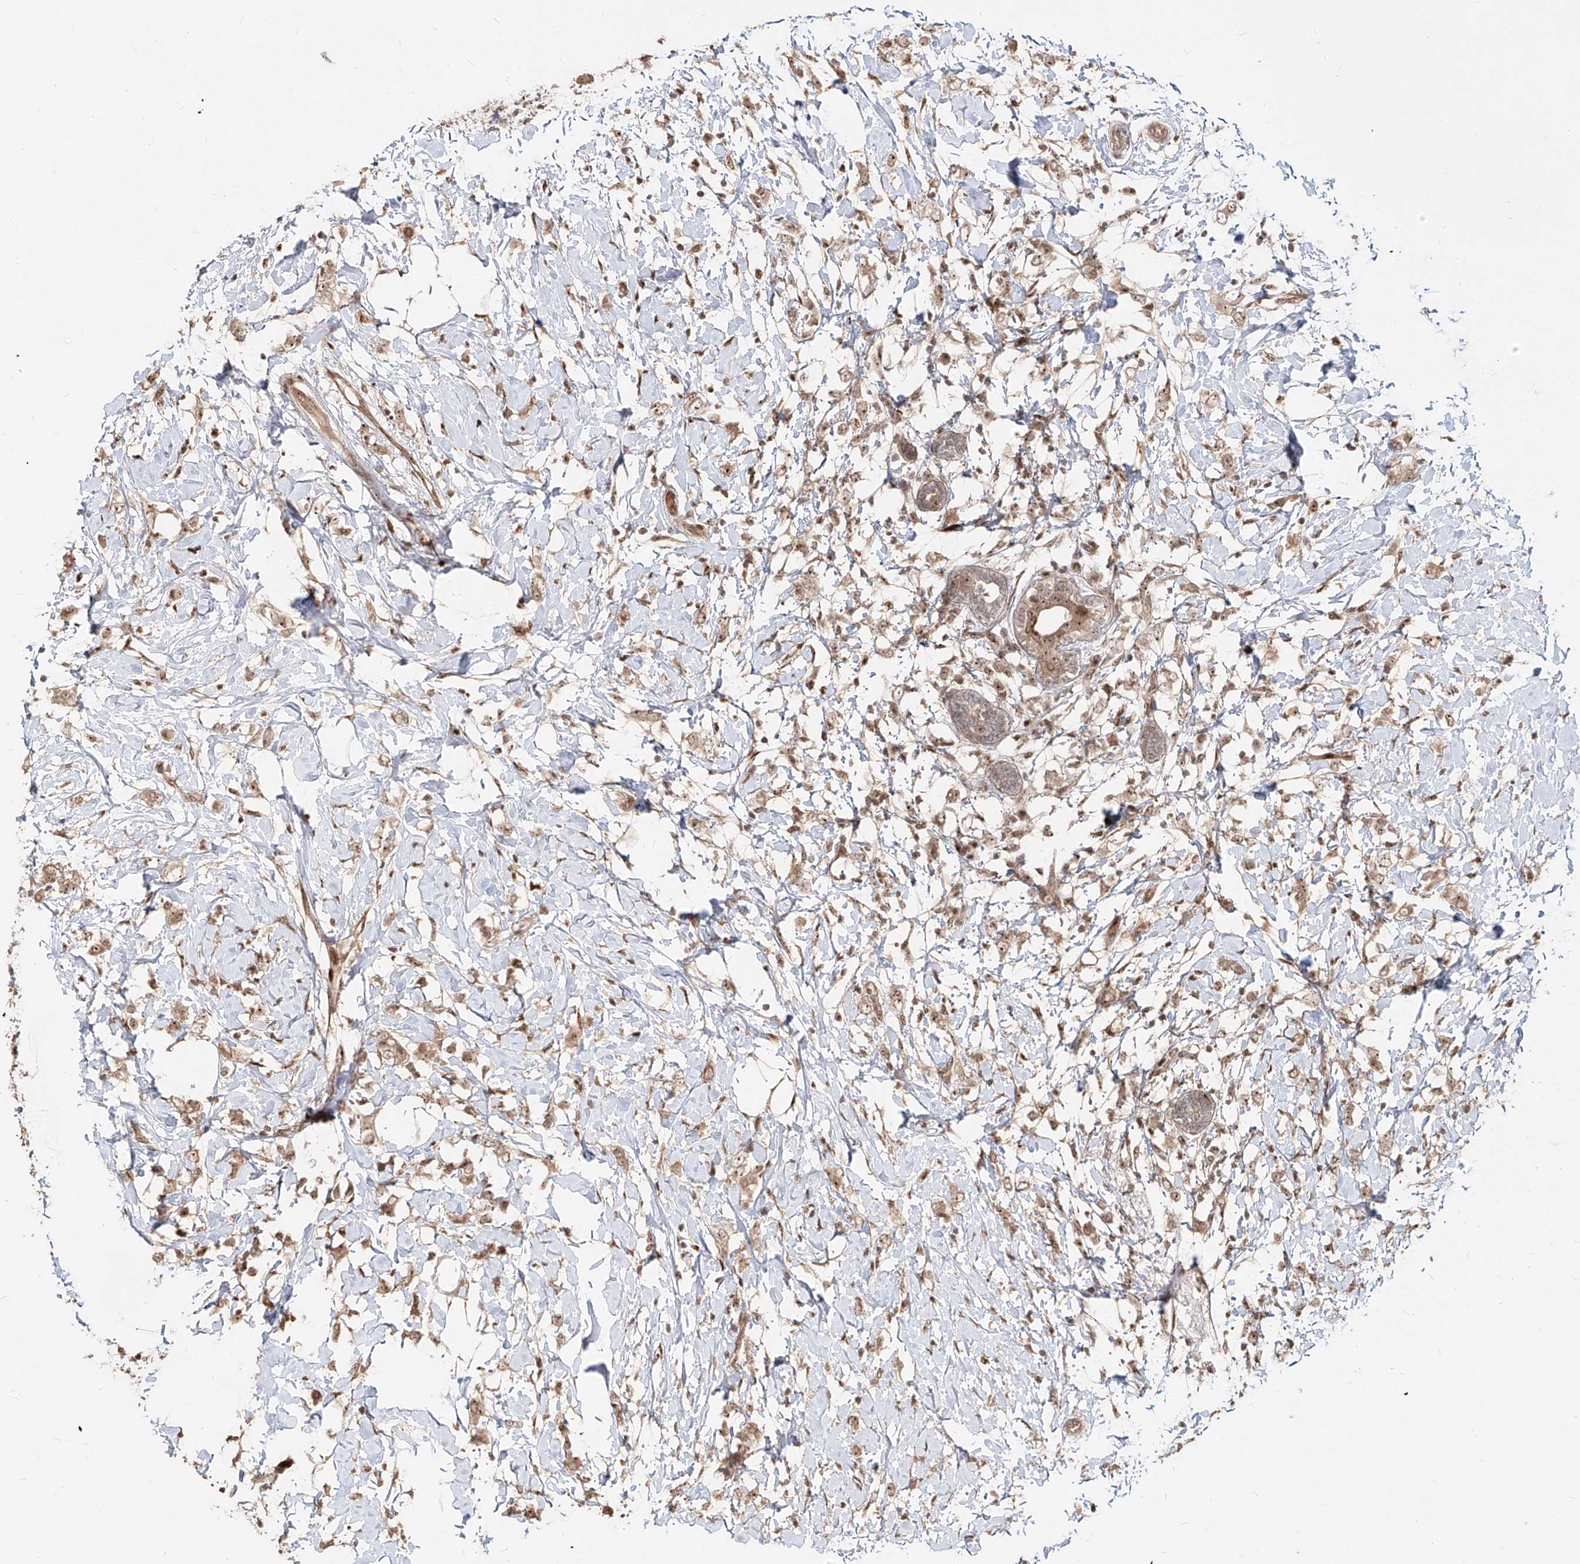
{"staining": {"intensity": "weak", "quantity": ">75%", "location": "cytoplasmic/membranous,nuclear"}, "tissue": "breast cancer", "cell_type": "Tumor cells", "image_type": "cancer", "snomed": [{"axis": "morphology", "description": "Normal tissue, NOS"}, {"axis": "morphology", "description": "Lobular carcinoma"}, {"axis": "topography", "description": "Breast"}], "caption": "Immunohistochemistry (IHC) (DAB (3,3'-diaminobenzidine)) staining of breast cancer (lobular carcinoma) shows weak cytoplasmic/membranous and nuclear protein staining in approximately >75% of tumor cells.", "gene": "ZNF710", "patient": {"sex": "female", "age": 47}}